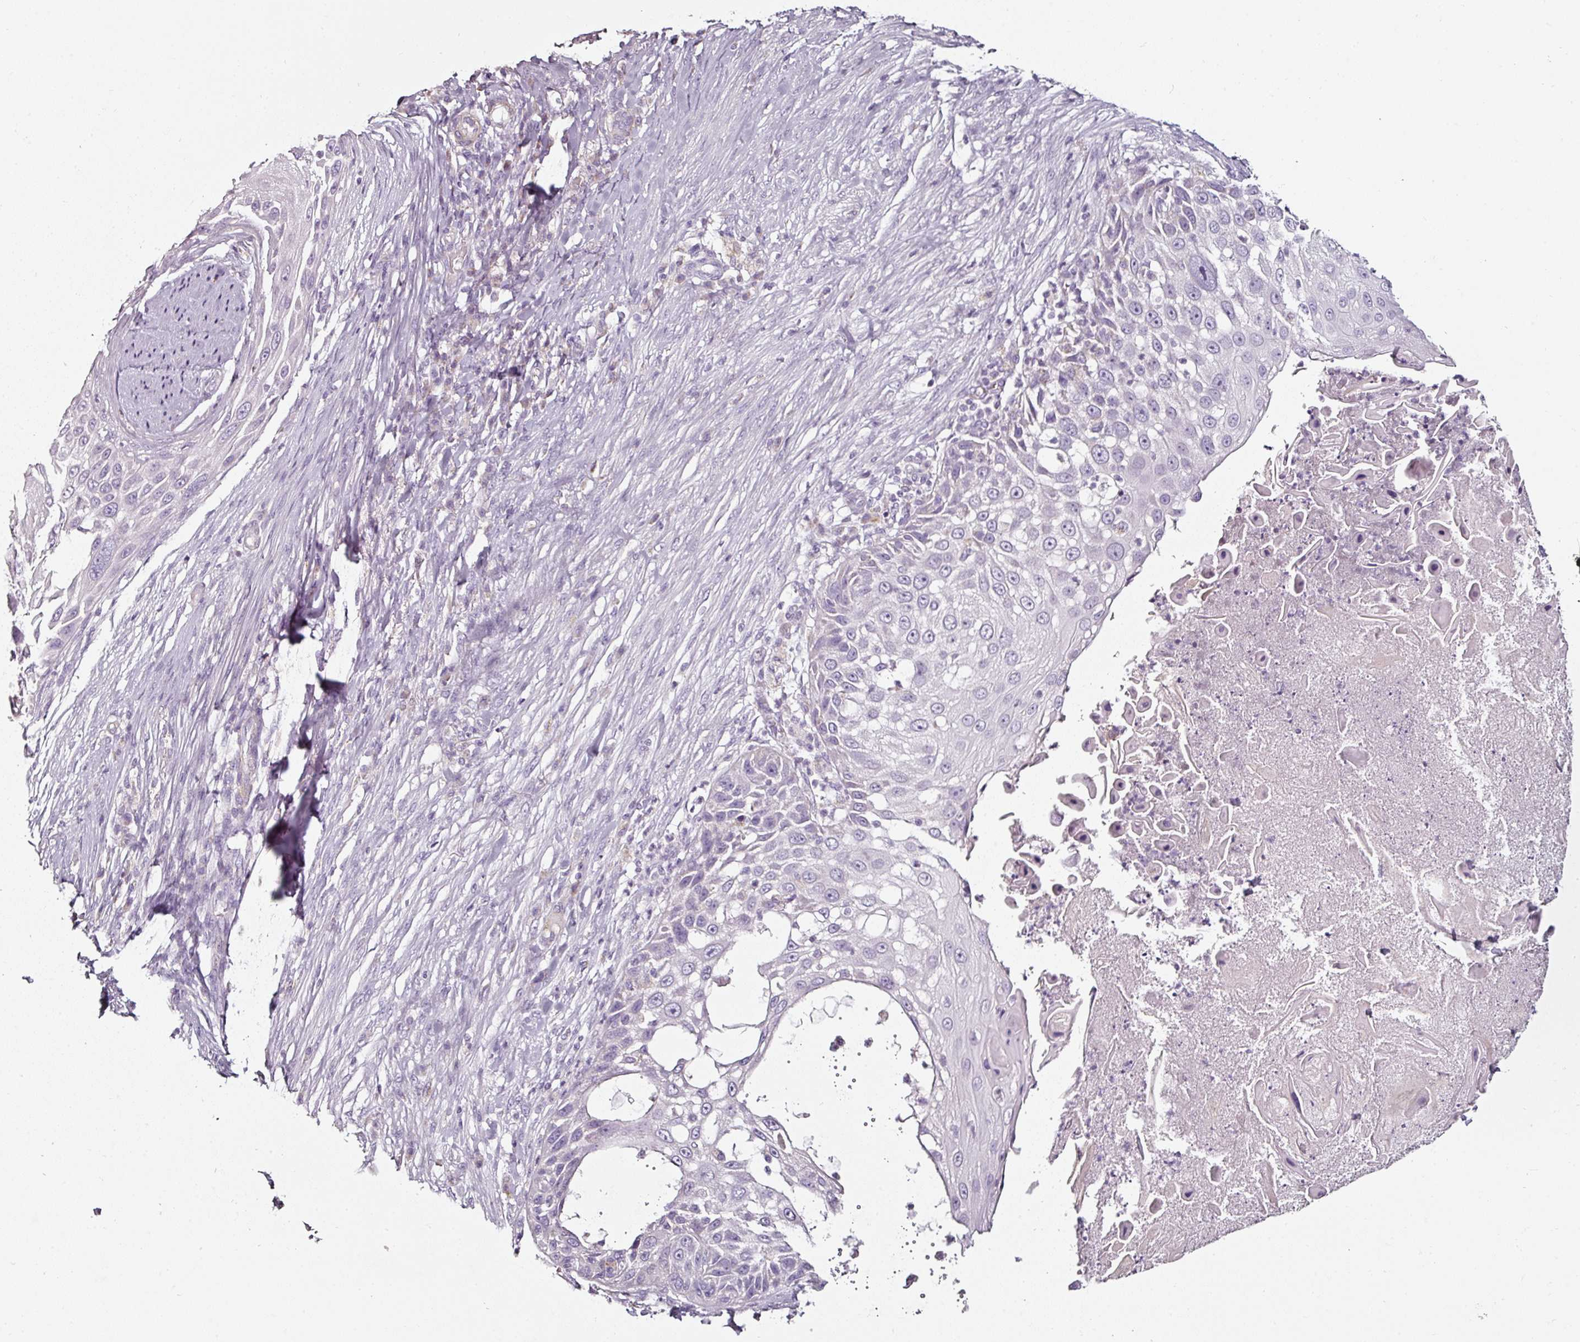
{"staining": {"intensity": "negative", "quantity": "none", "location": "none"}, "tissue": "skin cancer", "cell_type": "Tumor cells", "image_type": "cancer", "snomed": [{"axis": "morphology", "description": "Squamous cell carcinoma, NOS"}, {"axis": "topography", "description": "Skin"}], "caption": "DAB immunohistochemical staining of human skin squamous cell carcinoma reveals no significant expression in tumor cells.", "gene": "CAP2", "patient": {"sex": "female", "age": 44}}